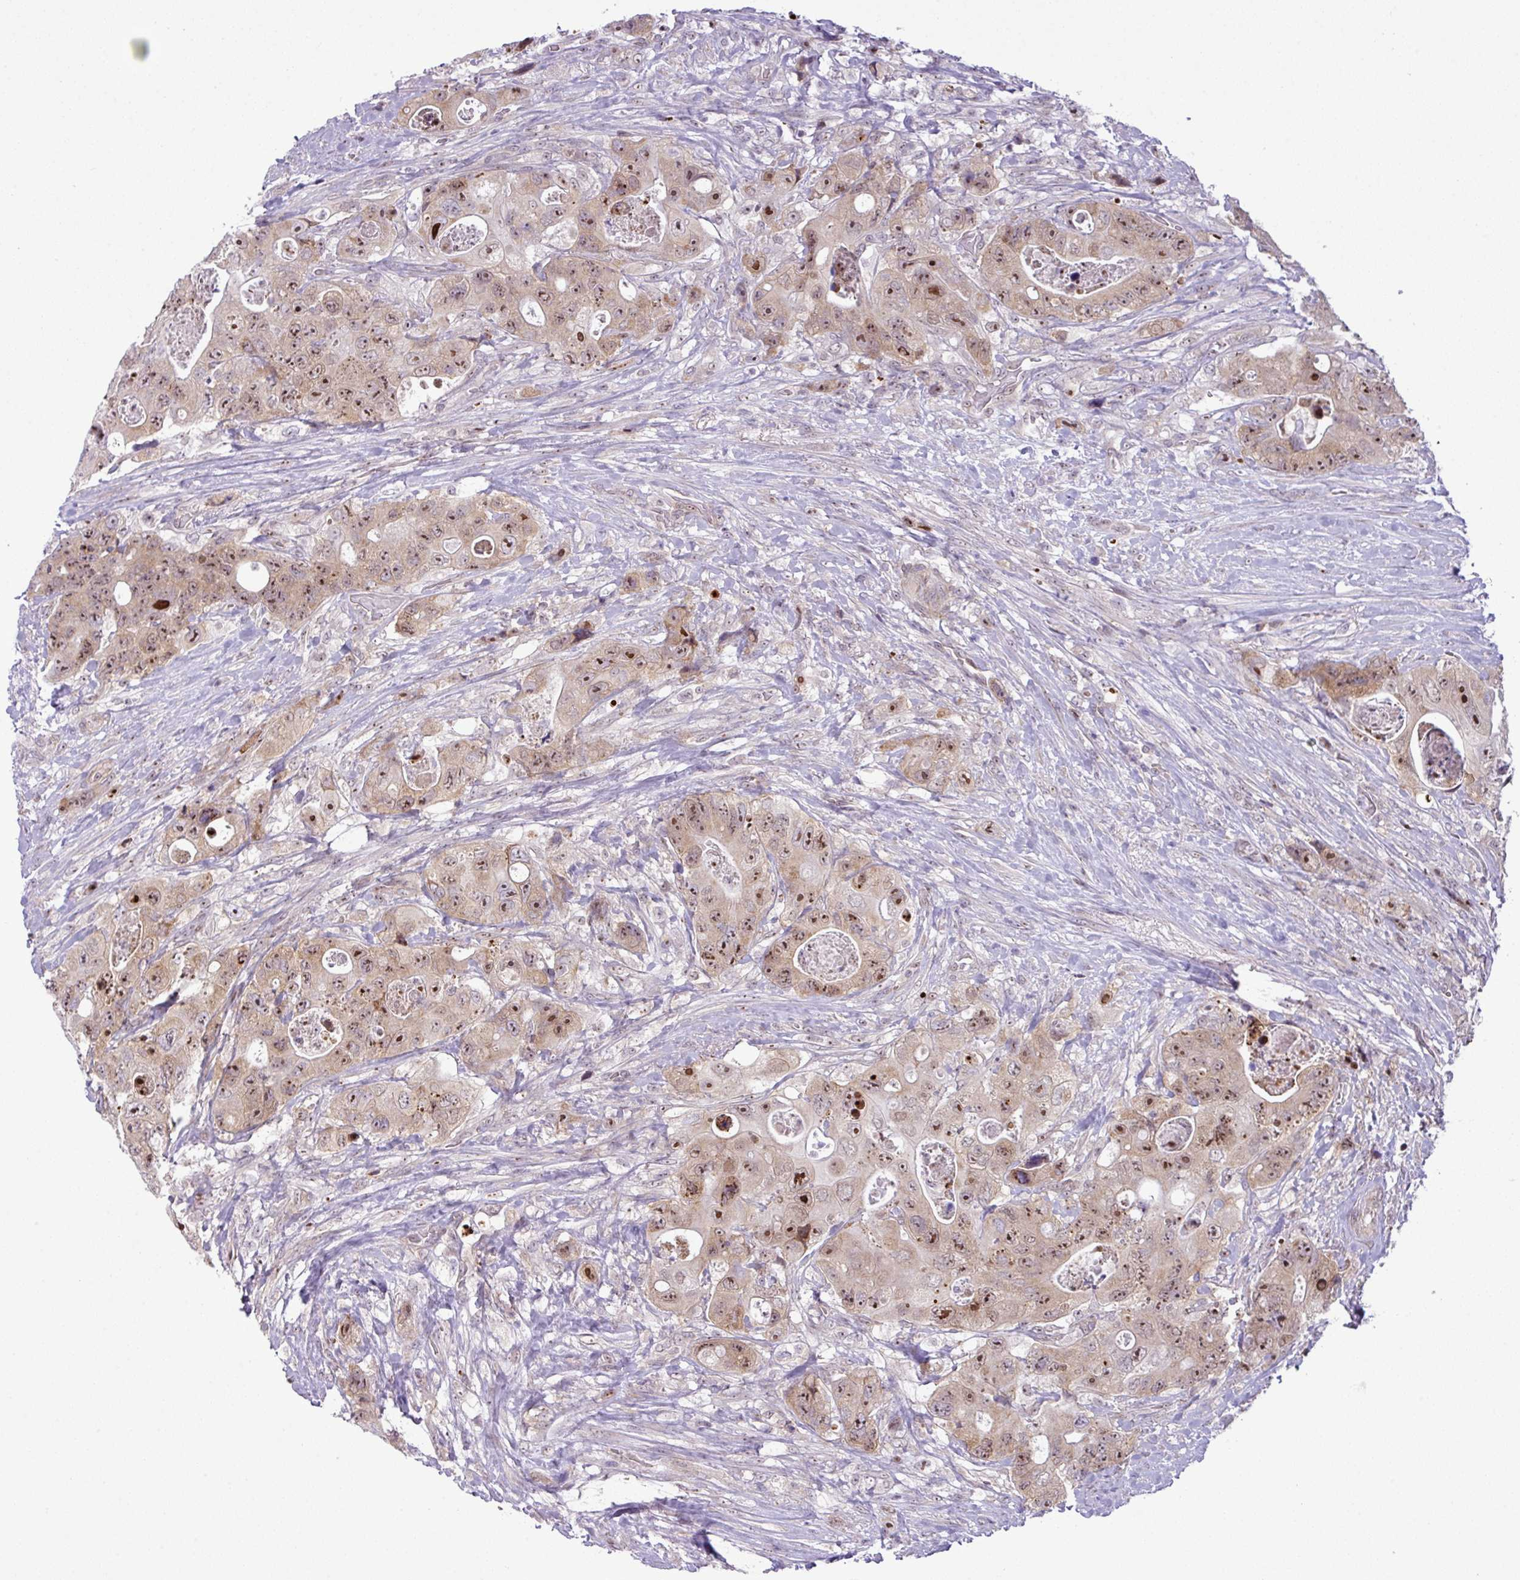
{"staining": {"intensity": "strong", "quantity": ">75%", "location": "nuclear"}, "tissue": "colorectal cancer", "cell_type": "Tumor cells", "image_type": "cancer", "snomed": [{"axis": "morphology", "description": "Adenocarcinoma, NOS"}, {"axis": "topography", "description": "Colon"}], "caption": "Approximately >75% of tumor cells in colorectal cancer (adenocarcinoma) exhibit strong nuclear protein staining as visualized by brown immunohistochemical staining.", "gene": "MAK16", "patient": {"sex": "female", "age": 46}}